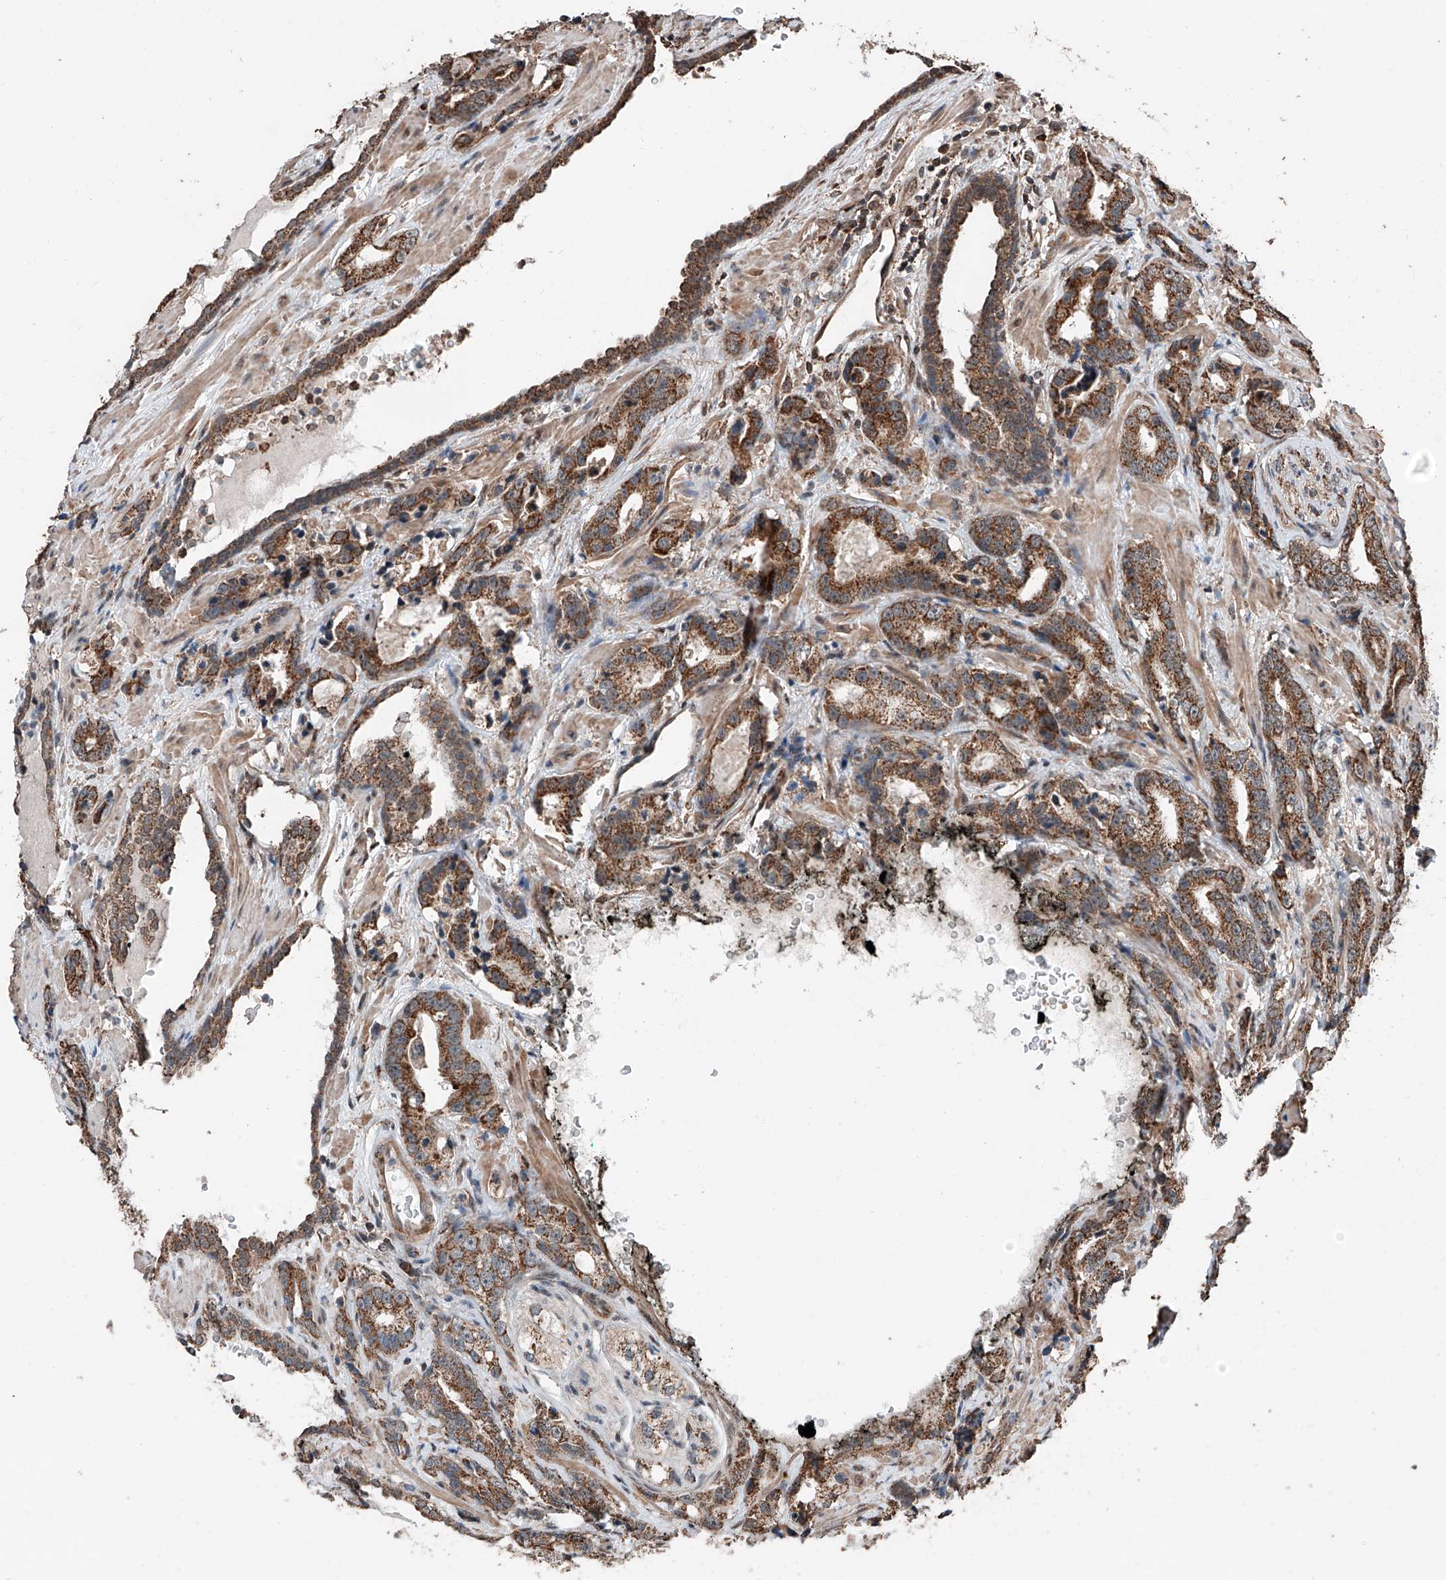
{"staining": {"intensity": "moderate", "quantity": ">75%", "location": "cytoplasmic/membranous"}, "tissue": "prostate cancer", "cell_type": "Tumor cells", "image_type": "cancer", "snomed": [{"axis": "morphology", "description": "Adenocarcinoma, High grade"}, {"axis": "topography", "description": "Prostate"}], "caption": "Protein expression analysis of prostate adenocarcinoma (high-grade) demonstrates moderate cytoplasmic/membranous expression in approximately >75% of tumor cells. The staining was performed using DAB (3,3'-diaminobenzidine), with brown indicating positive protein expression. Nuclei are stained blue with hematoxylin.", "gene": "ZNF445", "patient": {"sex": "male", "age": 62}}